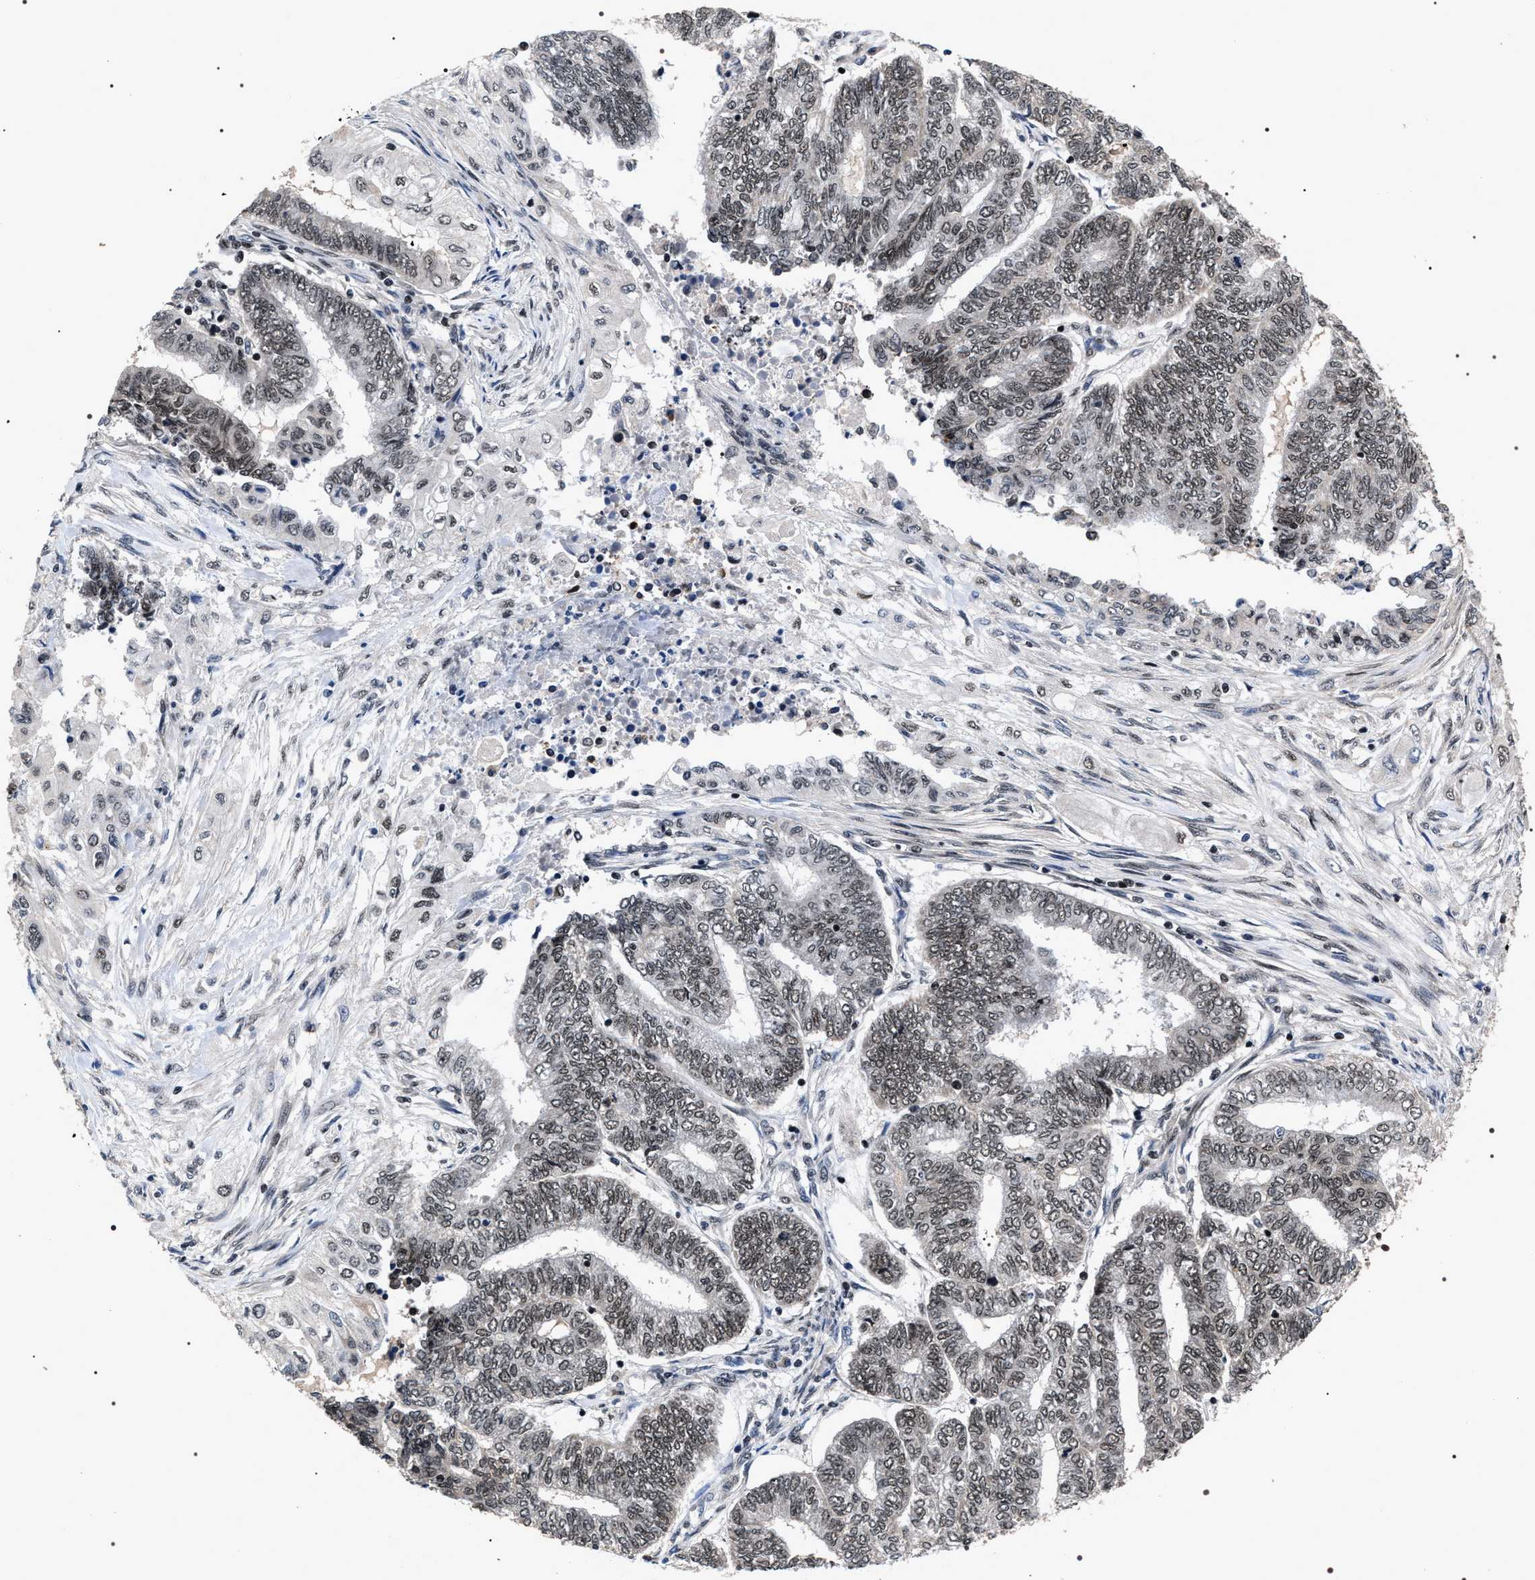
{"staining": {"intensity": "moderate", "quantity": ">75%", "location": "nuclear"}, "tissue": "endometrial cancer", "cell_type": "Tumor cells", "image_type": "cancer", "snomed": [{"axis": "morphology", "description": "Adenocarcinoma, NOS"}, {"axis": "topography", "description": "Uterus"}, {"axis": "topography", "description": "Endometrium"}], "caption": "Immunohistochemistry (IHC) of endometrial adenocarcinoma demonstrates medium levels of moderate nuclear expression in approximately >75% of tumor cells.", "gene": "RRP1B", "patient": {"sex": "female", "age": 70}}